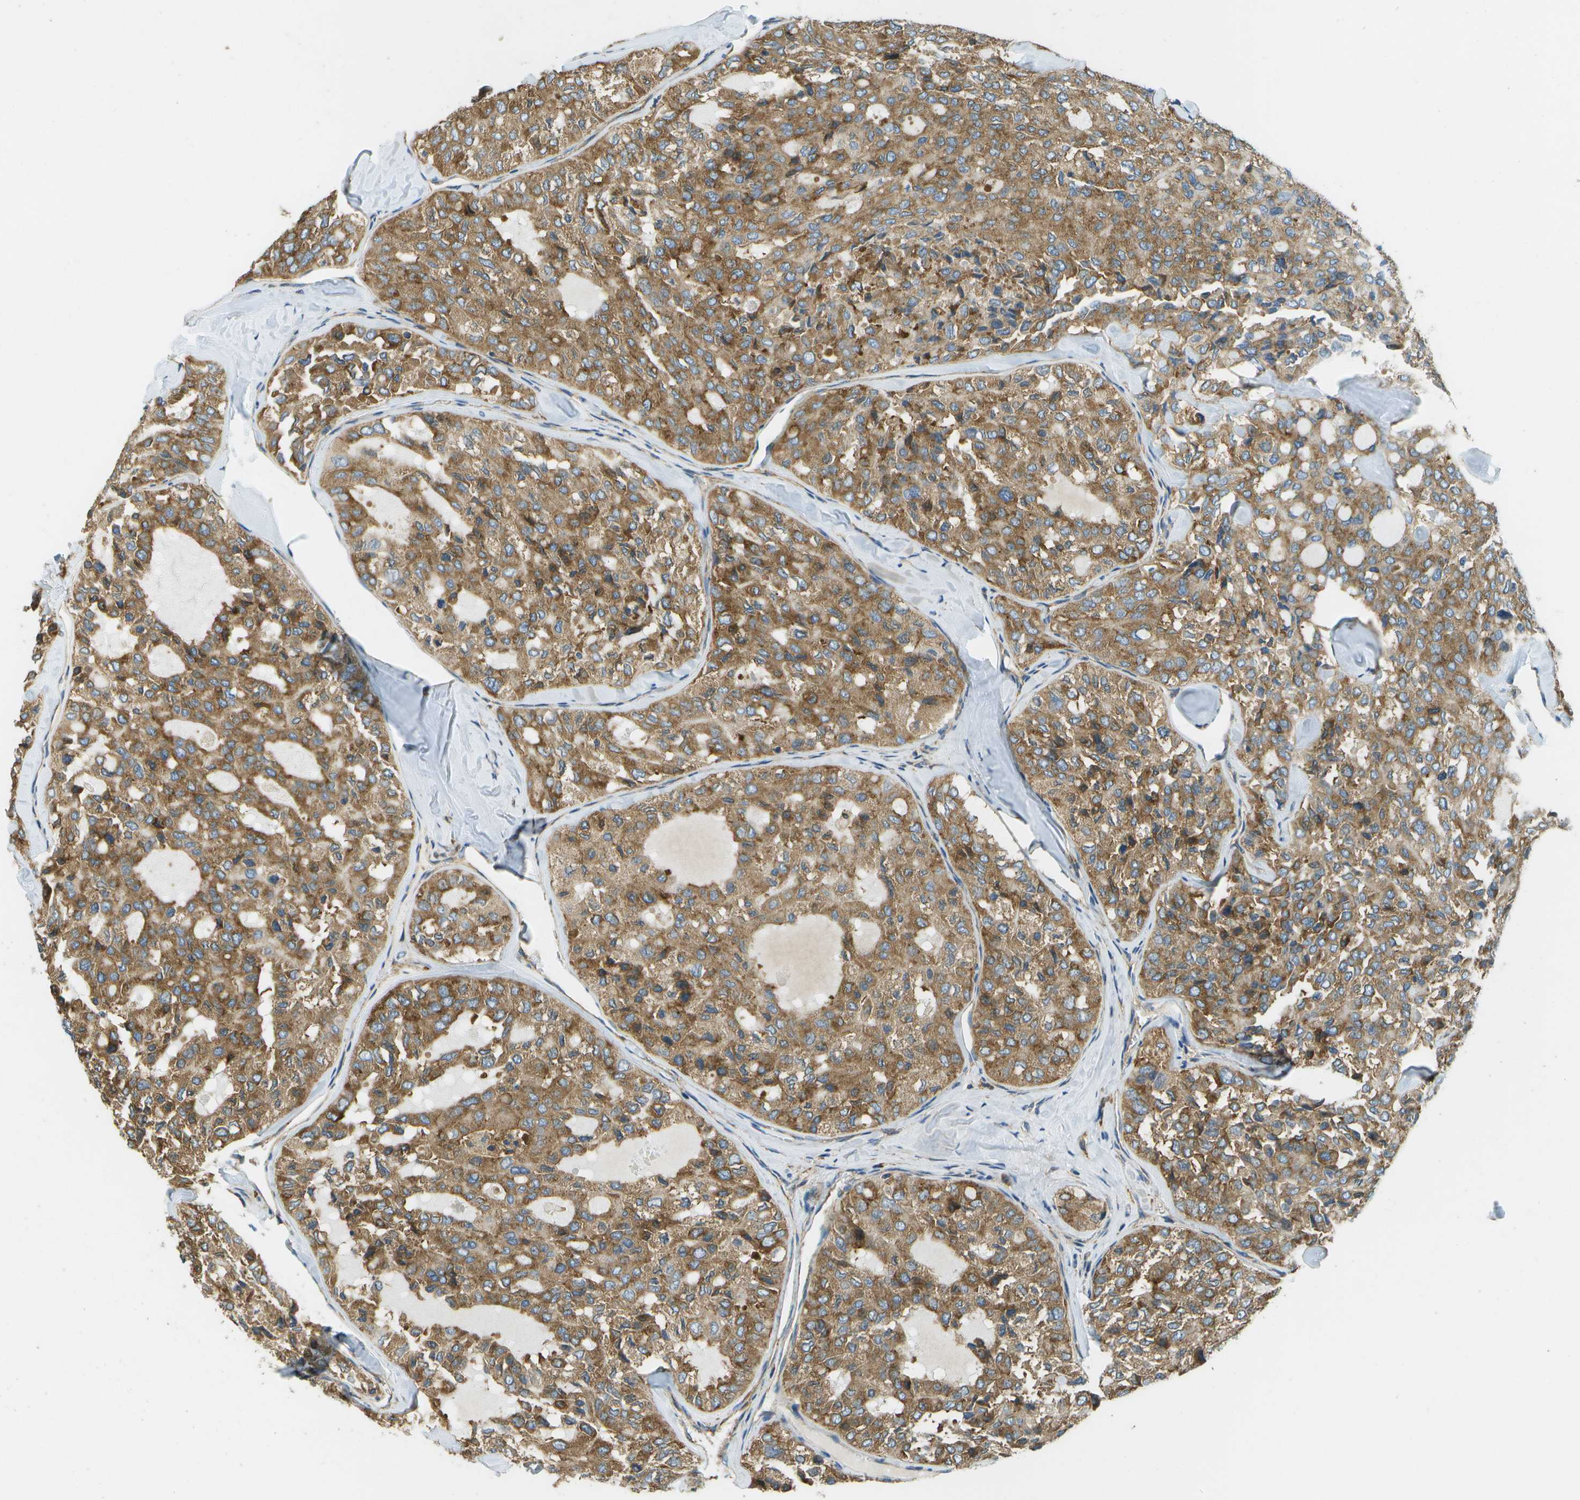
{"staining": {"intensity": "moderate", "quantity": ">75%", "location": "cytoplasmic/membranous"}, "tissue": "thyroid cancer", "cell_type": "Tumor cells", "image_type": "cancer", "snomed": [{"axis": "morphology", "description": "Follicular adenoma carcinoma, NOS"}, {"axis": "topography", "description": "Thyroid gland"}], "caption": "Thyroid cancer (follicular adenoma carcinoma) stained for a protein (brown) demonstrates moderate cytoplasmic/membranous positive expression in approximately >75% of tumor cells.", "gene": "CLTC", "patient": {"sex": "male", "age": 75}}